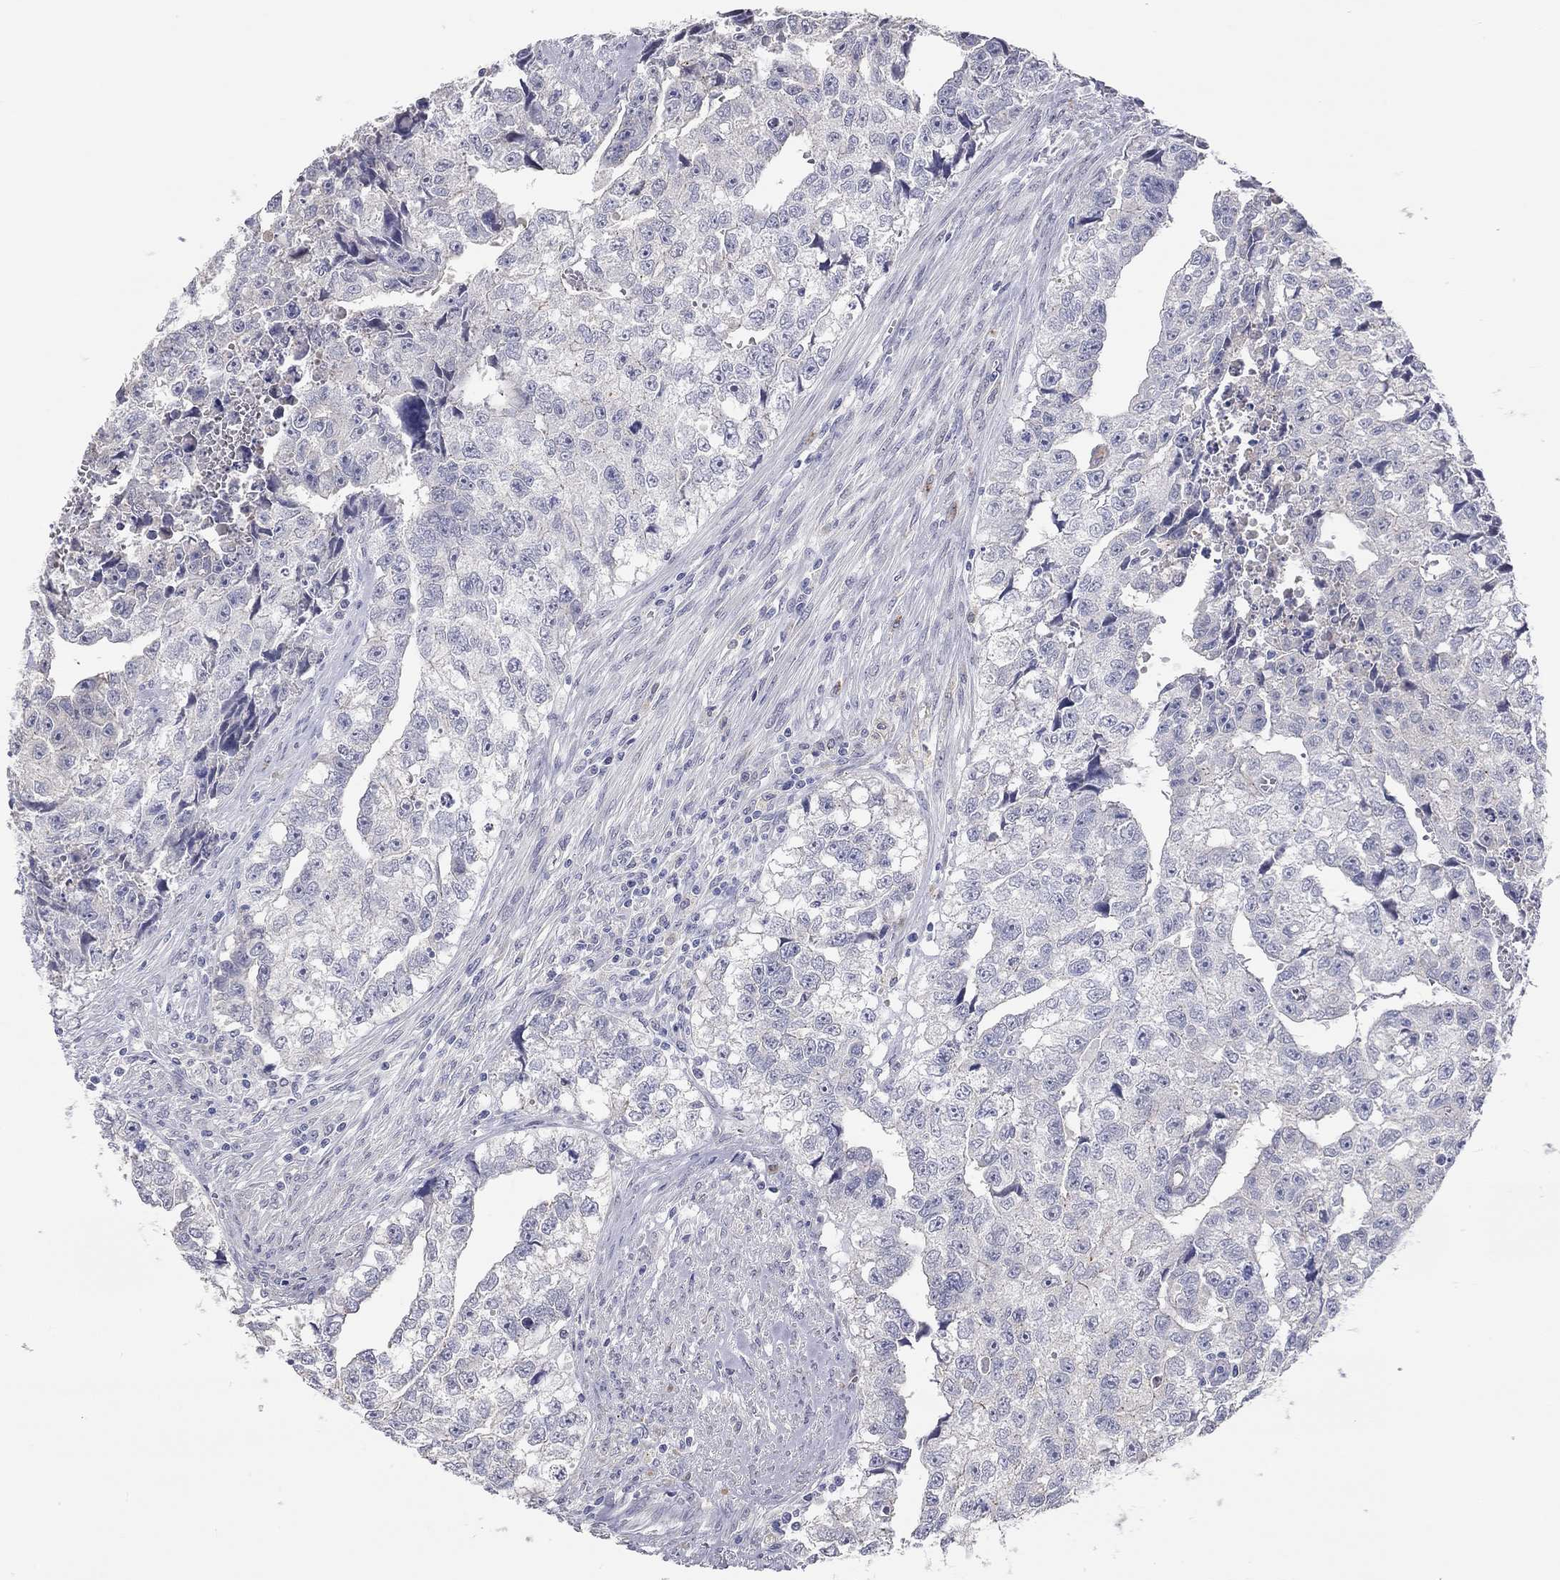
{"staining": {"intensity": "negative", "quantity": "none", "location": "none"}, "tissue": "testis cancer", "cell_type": "Tumor cells", "image_type": "cancer", "snomed": [{"axis": "morphology", "description": "Carcinoma, Embryonal, NOS"}, {"axis": "morphology", "description": "Teratoma, malignant, NOS"}, {"axis": "topography", "description": "Testis"}], "caption": "Immunohistochemistry (IHC) image of neoplastic tissue: human testis cancer (embryonal carcinoma) stained with DAB (3,3'-diaminobenzidine) exhibits no significant protein expression in tumor cells.", "gene": "PAPSS2", "patient": {"sex": "male", "age": 44}}